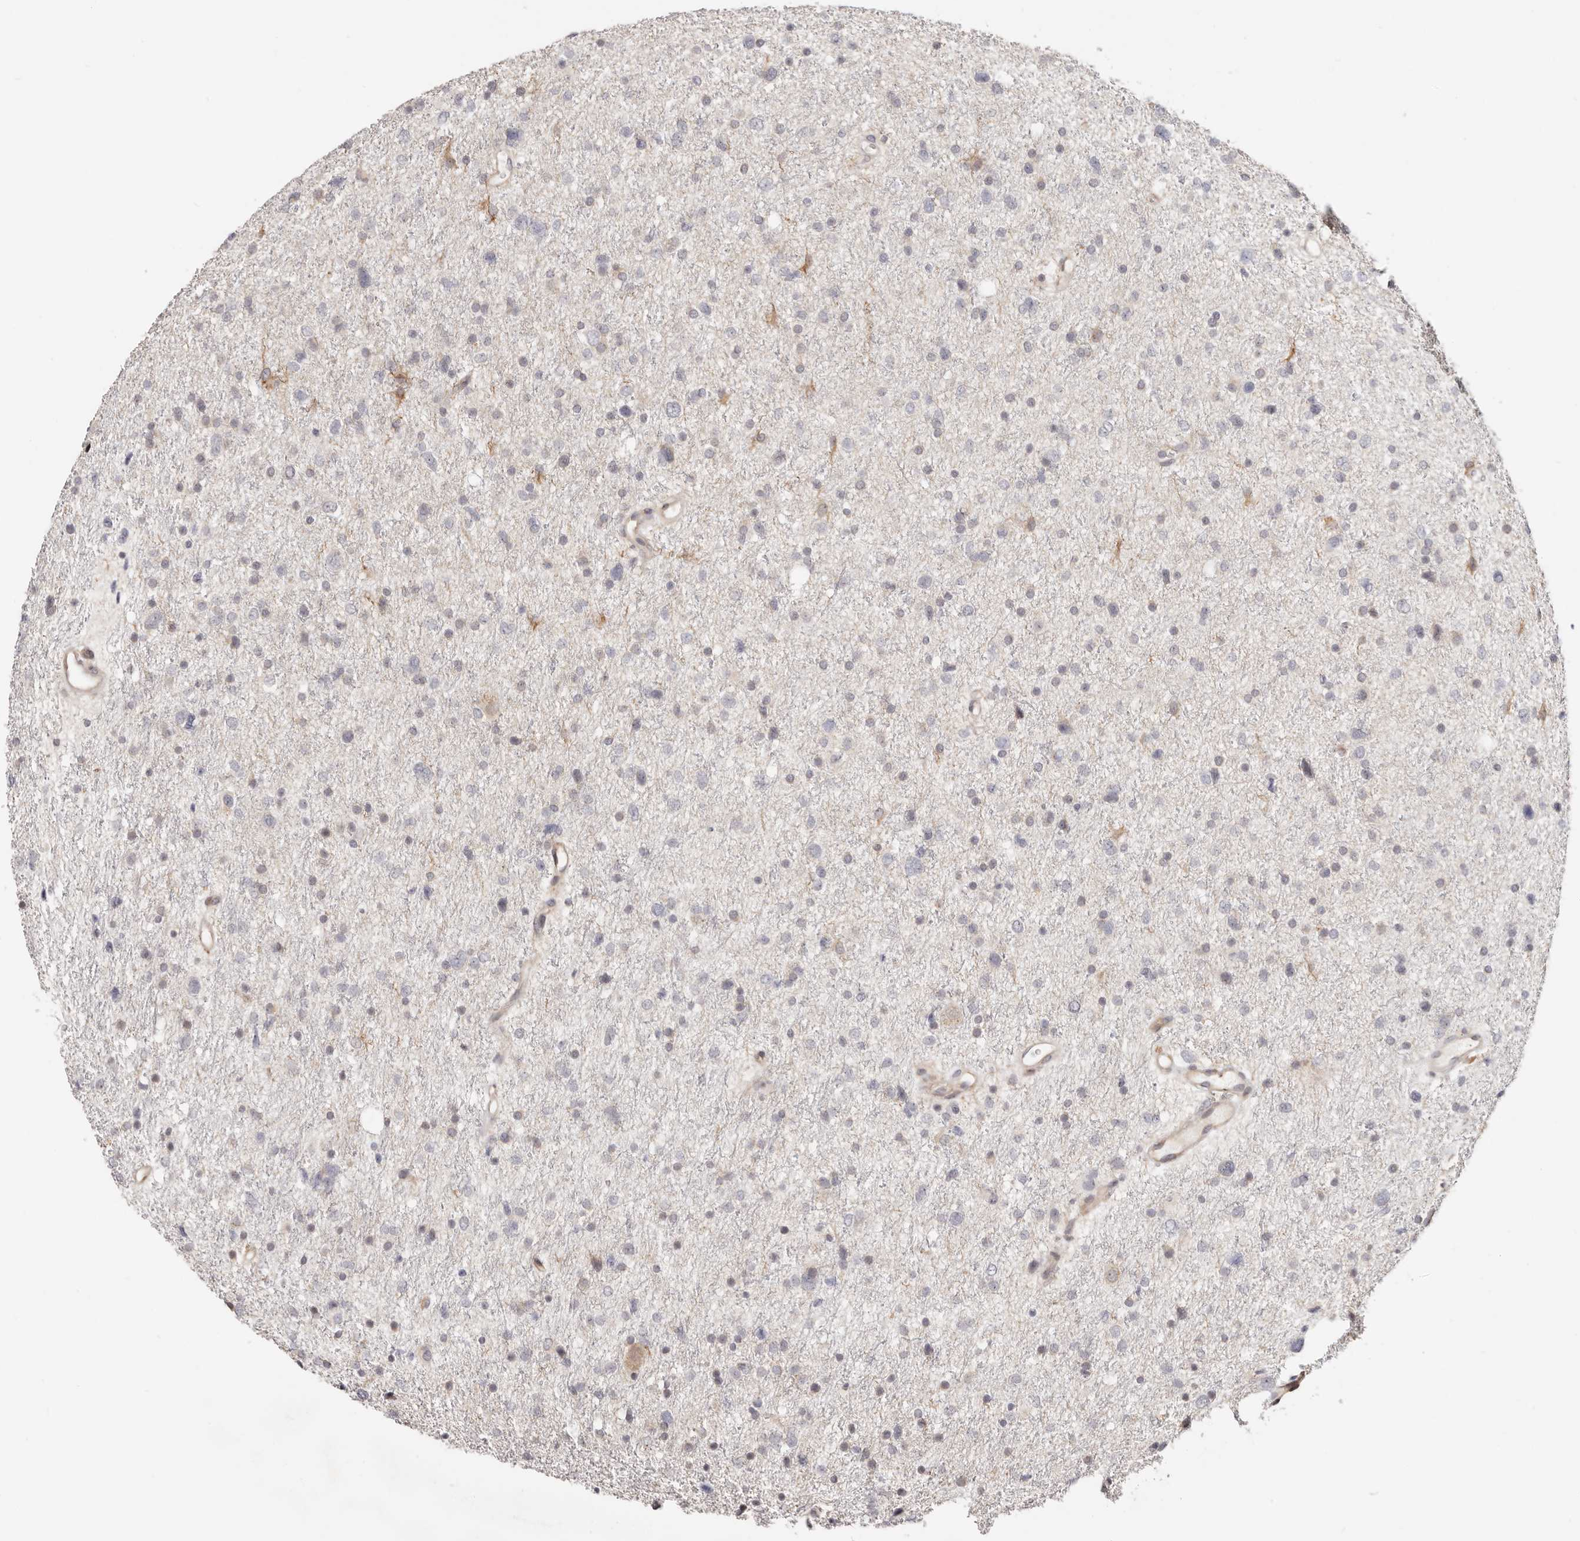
{"staining": {"intensity": "negative", "quantity": "none", "location": "none"}, "tissue": "glioma", "cell_type": "Tumor cells", "image_type": "cancer", "snomed": [{"axis": "morphology", "description": "Glioma, malignant, Low grade"}, {"axis": "topography", "description": "Brain"}], "caption": "IHC of human glioma displays no expression in tumor cells.", "gene": "BCL2L15", "patient": {"sex": "female", "age": 37}}